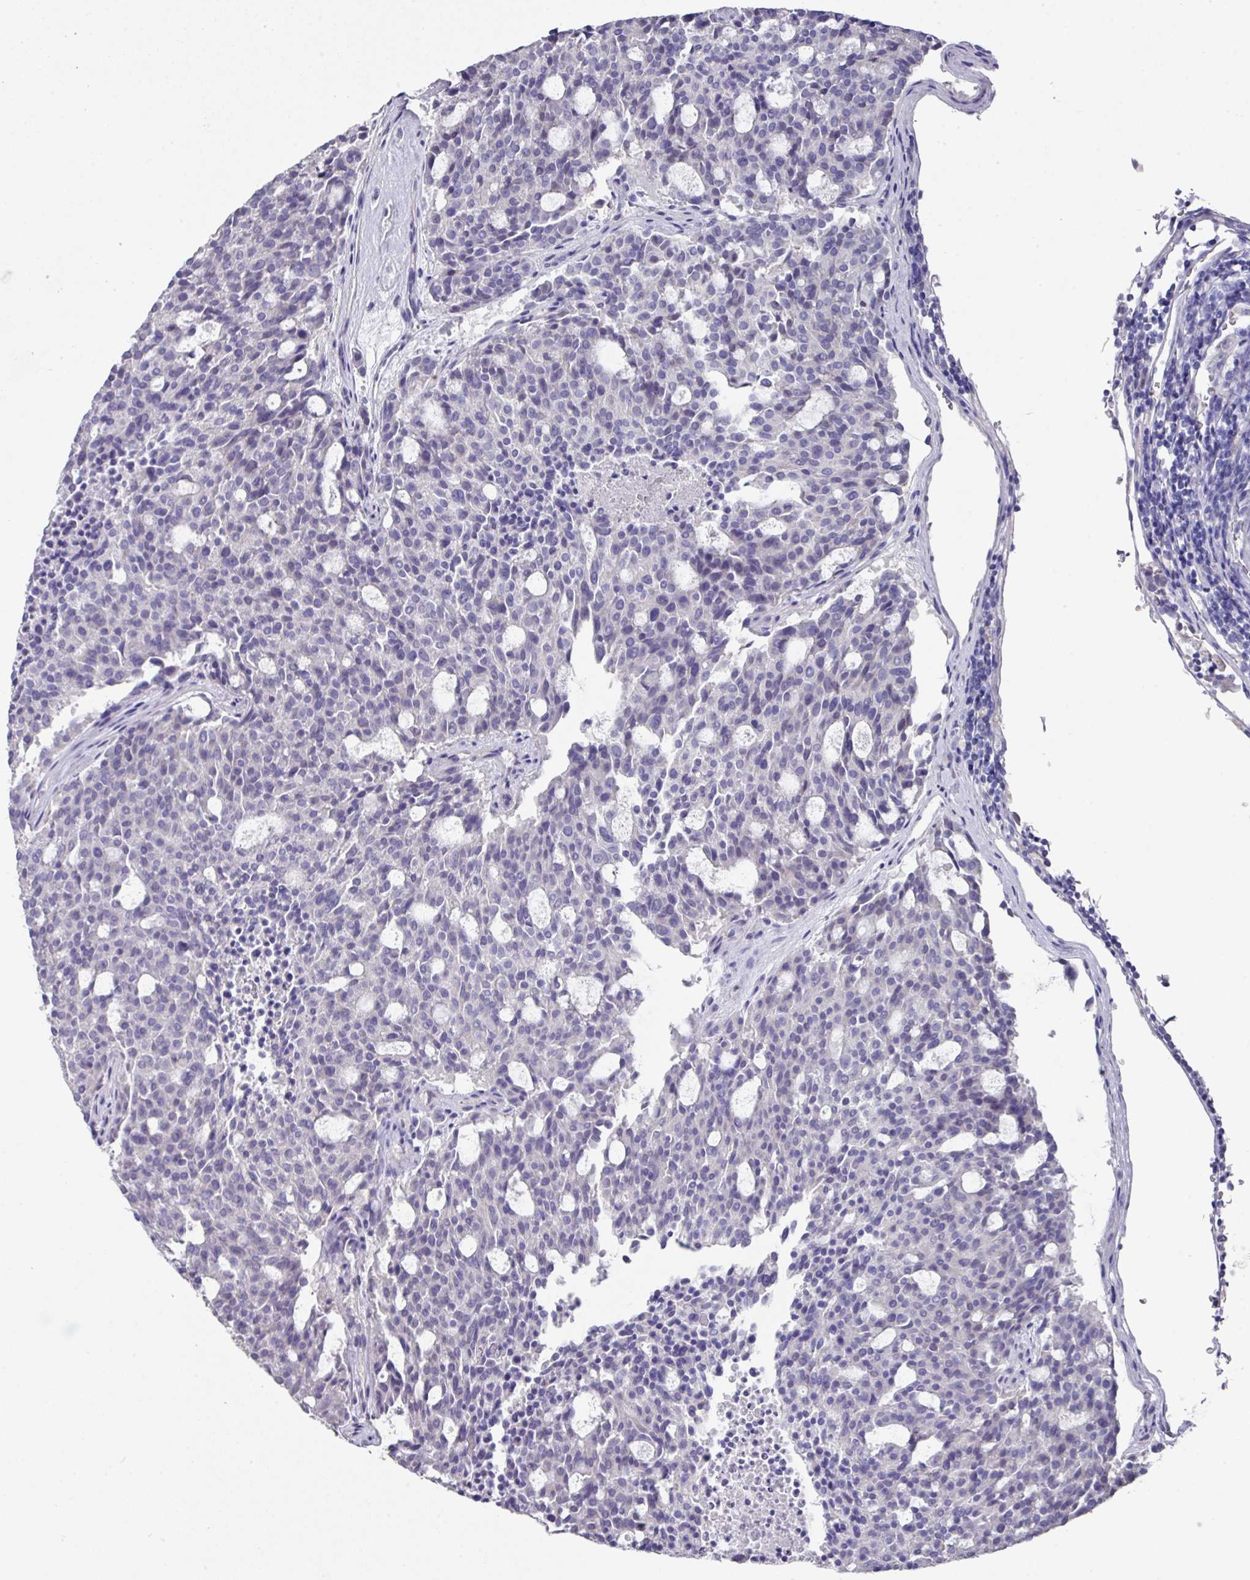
{"staining": {"intensity": "negative", "quantity": "none", "location": "none"}, "tissue": "carcinoid", "cell_type": "Tumor cells", "image_type": "cancer", "snomed": [{"axis": "morphology", "description": "Carcinoid, malignant, NOS"}, {"axis": "topography", "description": "Pancreas"}], "caption": "Immunohistochemistry (IHC) photomicrograph of neoplastic tissue: carcinoid (malignant) stained with DAB (3,3'-diaminobenzidine) shows no significant protein staining in tumor cells.", "gene": "DAZL", "patient": {"sex": "female", "age": 54}}